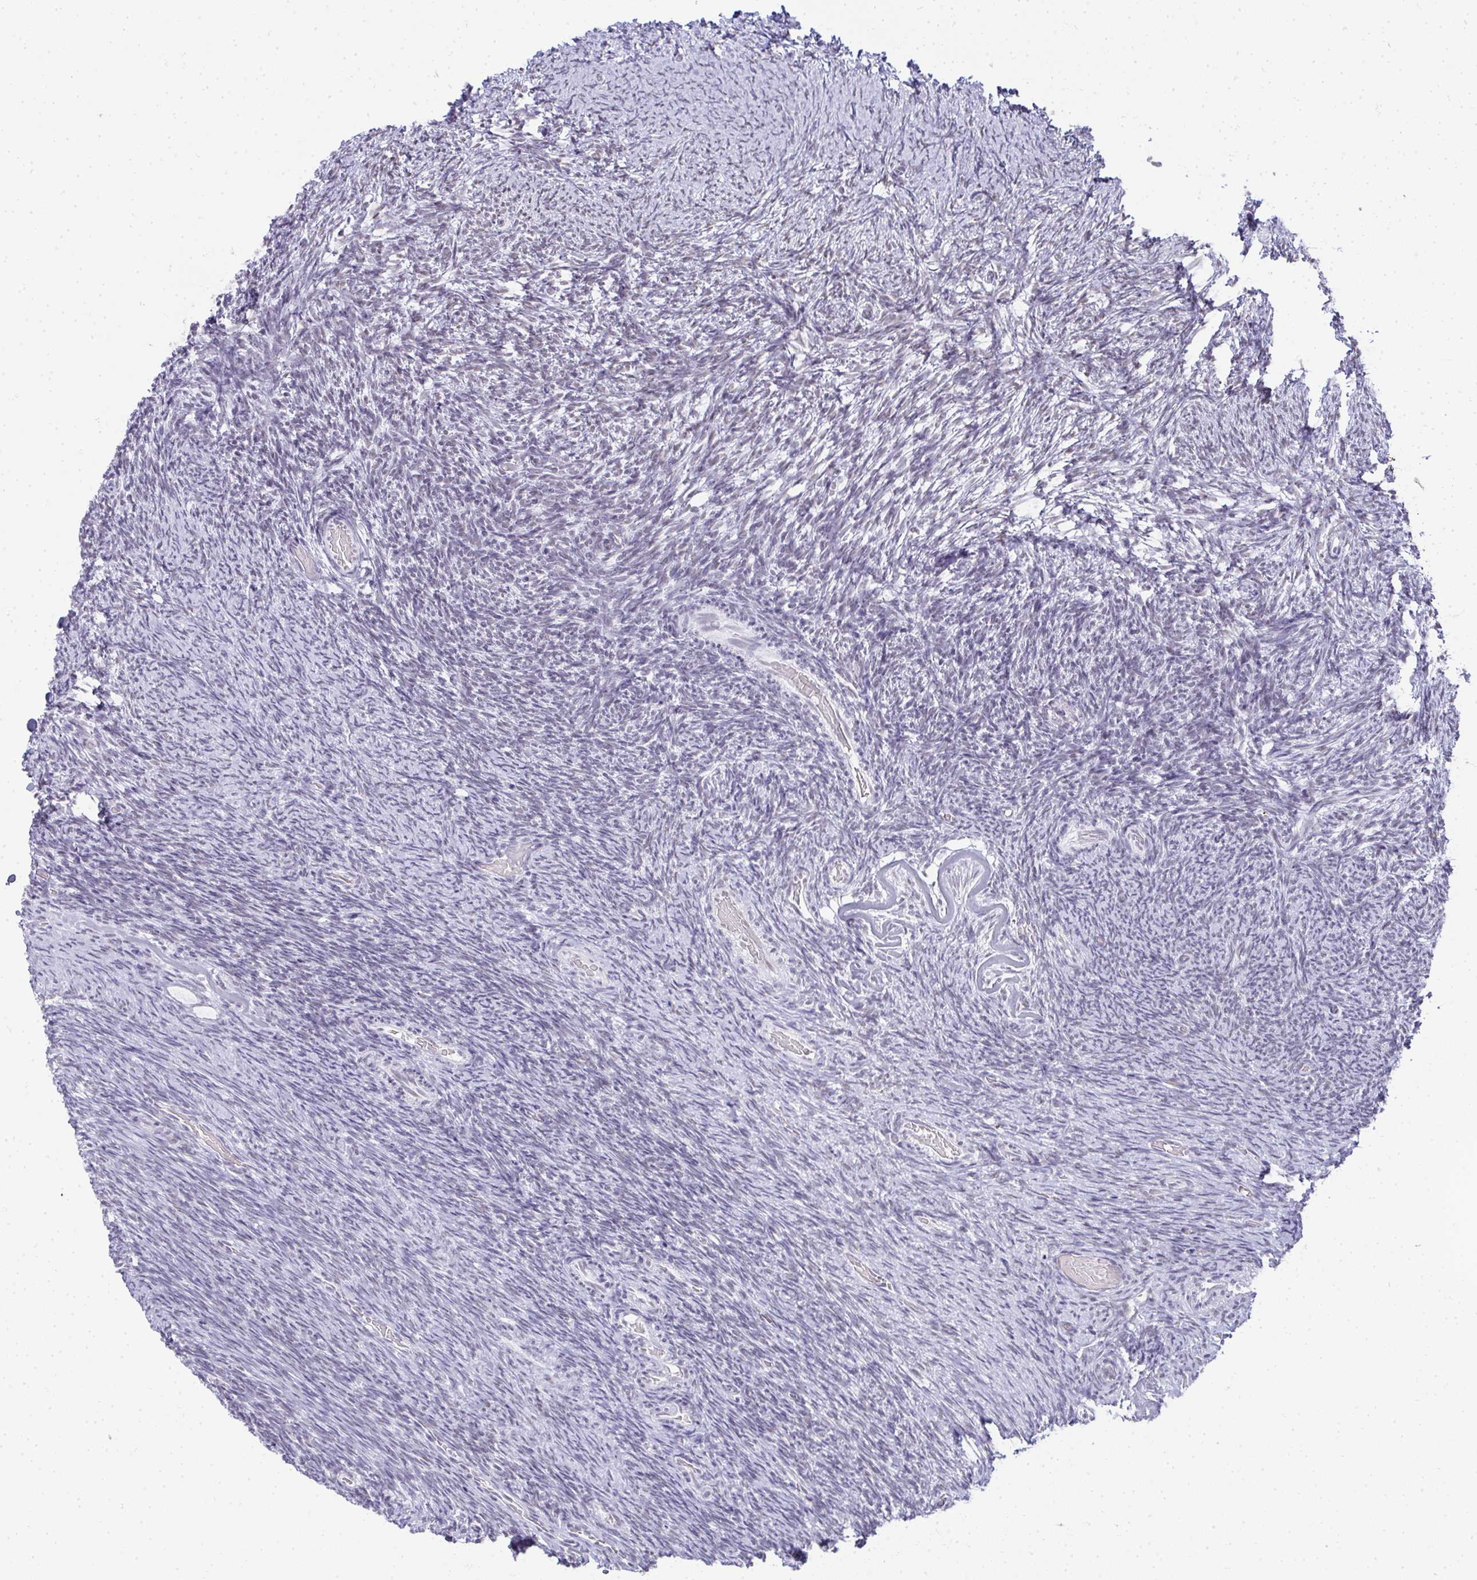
{"staining": {"intensity": "negative", "quantity": "none", "location": "none"}, "tissue": "ovary", "cell_type": "Ovarian stroma cells", "image_type": "normal", "snomed": [{"axis": "morphology", "description": "Normal tissue, NOS"}, {"axis": "topography", "description": "Ovary"}], "caption": "Ovarian stroma cells show no significant staining in benign ovary. (DAB (3,3'-diaminobenzidine) immunohistochemistry with hematoxylin counter stain).", "gene": "PLA2G1B", "patient": {"sex": "female", "age": 34}}